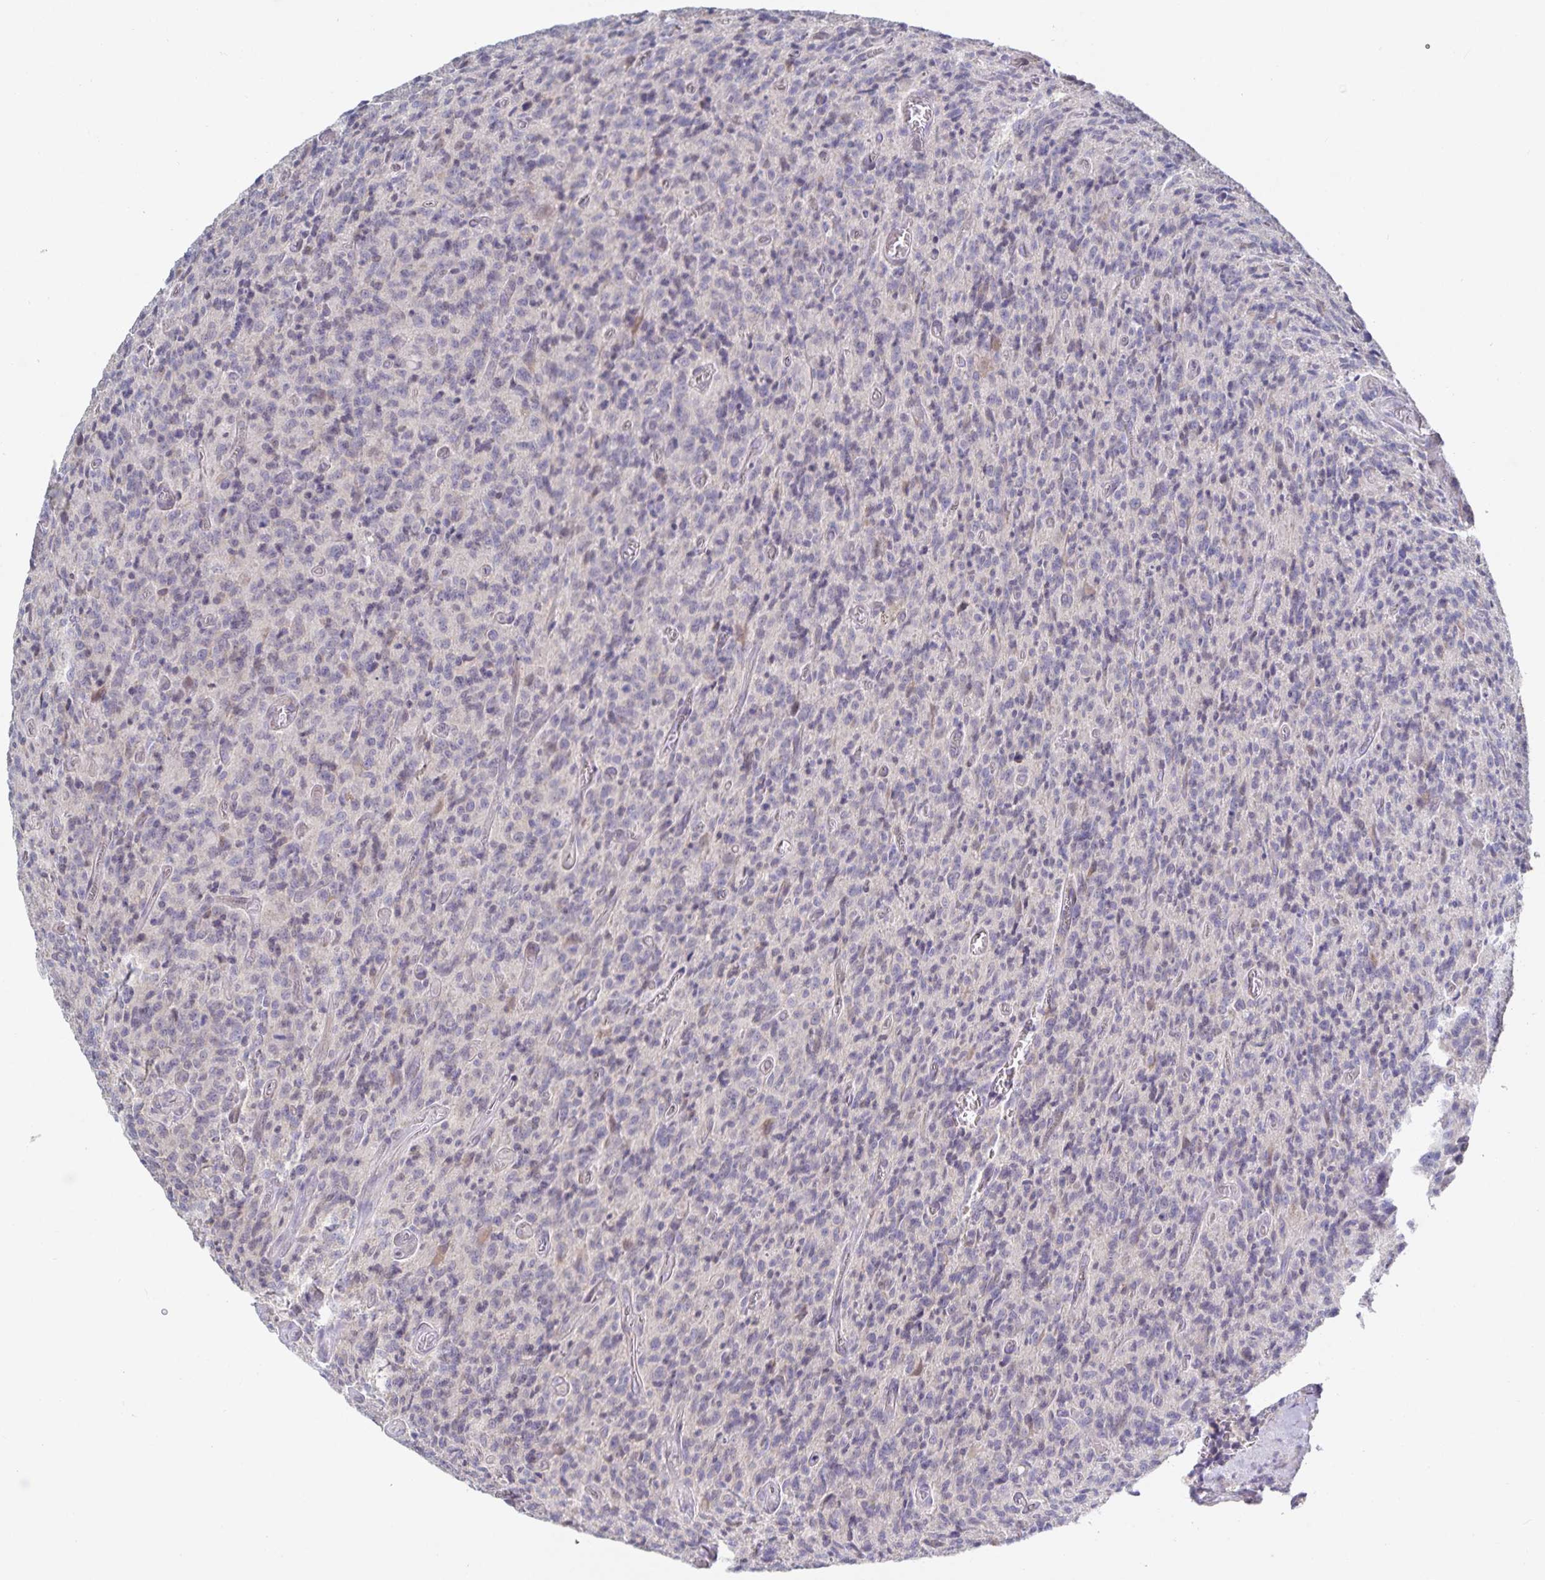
{"staining": {"intensity": "weak", "quantity": "<25%", "location": "cytoplasmic/membranous"}, "tissue": "glioma", "cell_type": "Tumor cells", "image_type": "cancer", "snomed": [{"axis": "morphology", "description": "Glioma, malignant, High grade"}, {"axis": "topography", "description": "Brain"}], "caption": "Glioma was stained to show a protein in brown. There is no significant staining in tumor cells.", "gene": "ZIK1", "patient": {"sex": "male", "age": 76}}